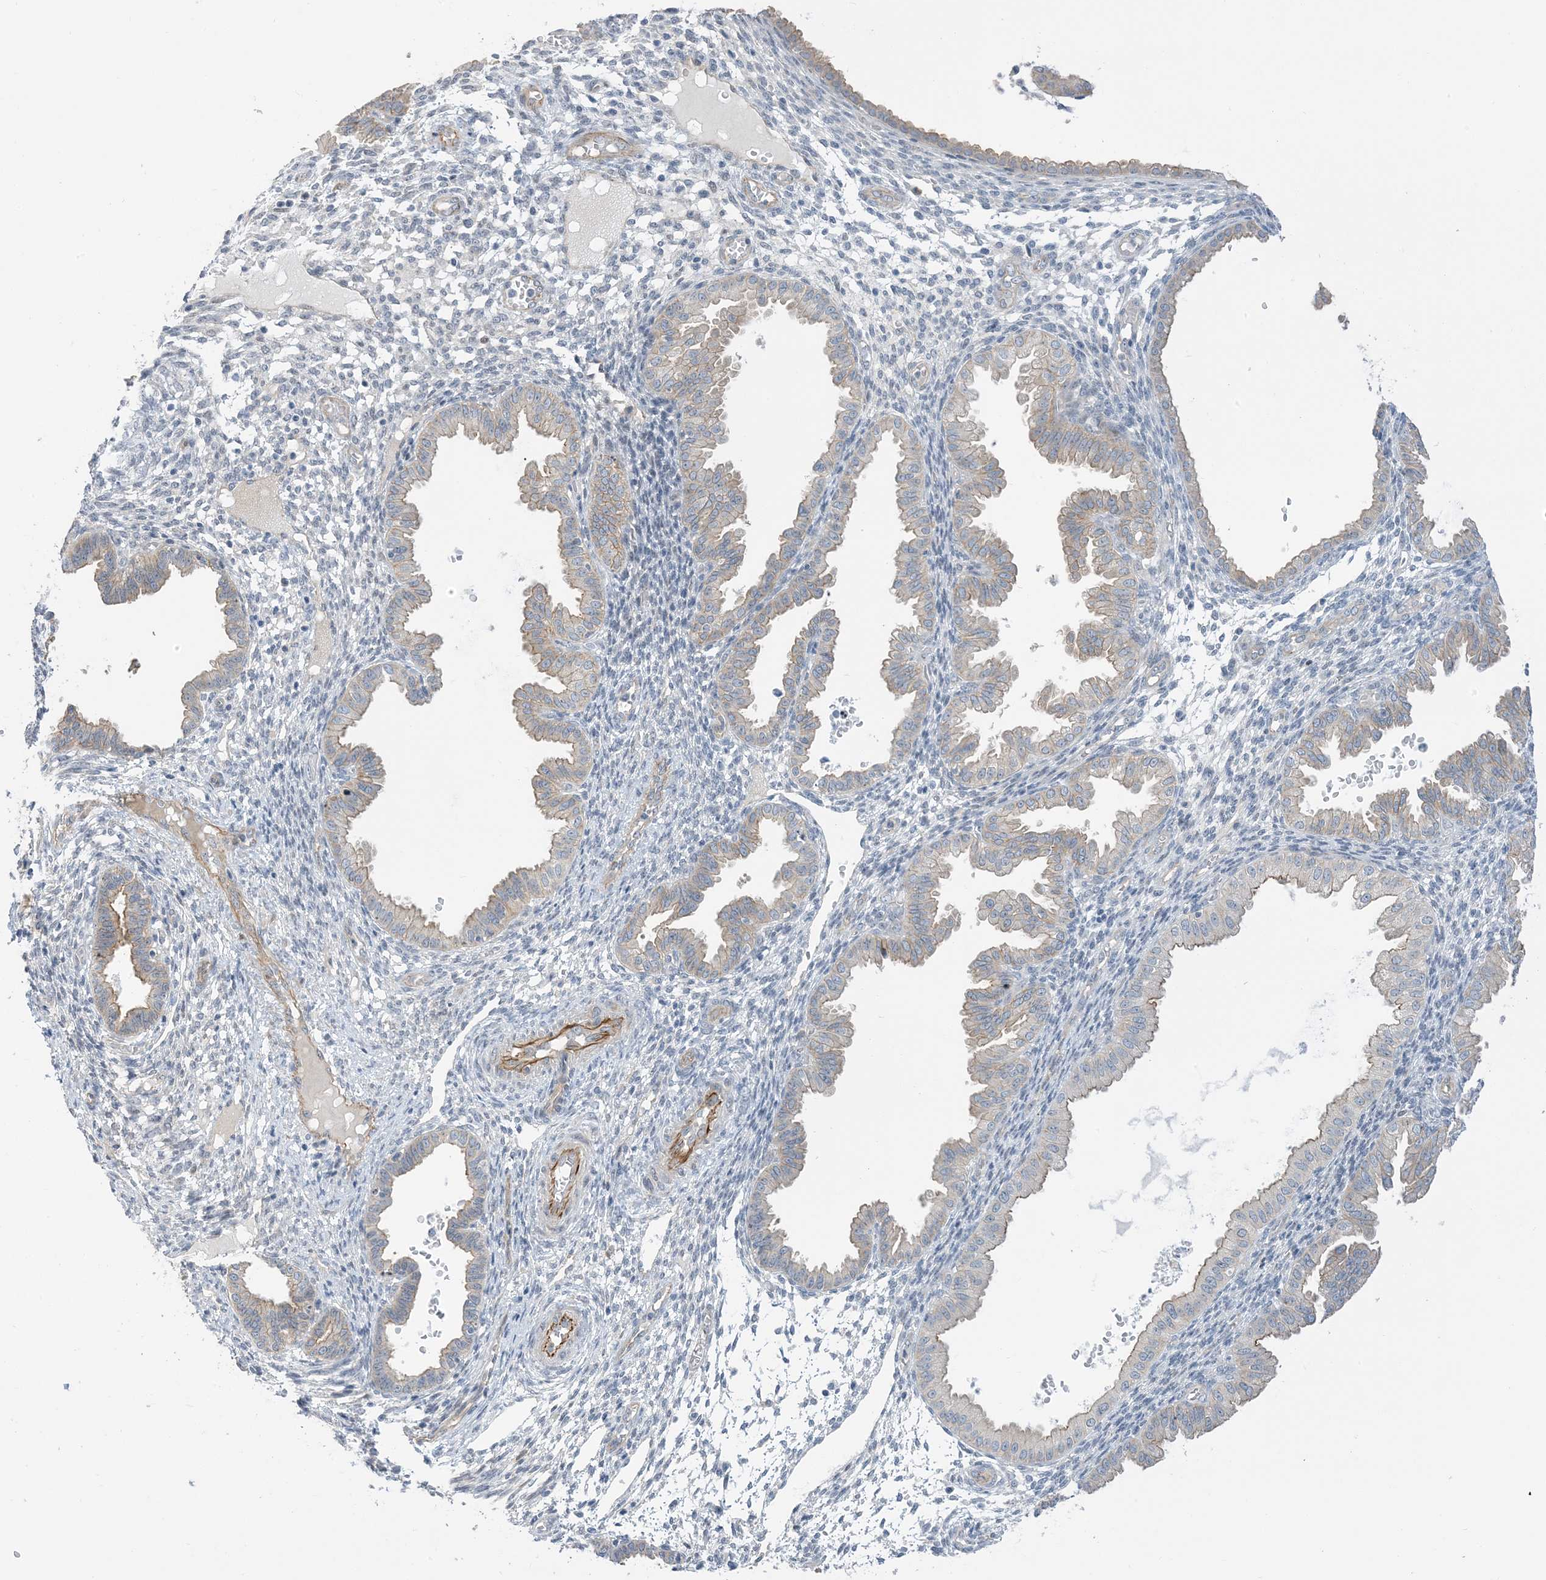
{"staining": {"intensity": "negative", "quantity": "none", "location": "none"}, "tissue": "endometrium", "cell_type": "Cells in endometrial stroma", "image_type": "normal", "snomed": [{"axis": "morphology", "description": "Normal tissue, NOS"}, {"axis": "topography", "description": "Endometrium"}], "caption": "This is a image of IHC staining of benign endometrium, which shows no expression in cells in endometrial stroma. (DAB (3,3'-diaminobenzidine) immunohistochemistry (IHC) with hematoxylin counter stain).", "gene": "IL36B", "patient": {"sex": "female", "age": 33}}